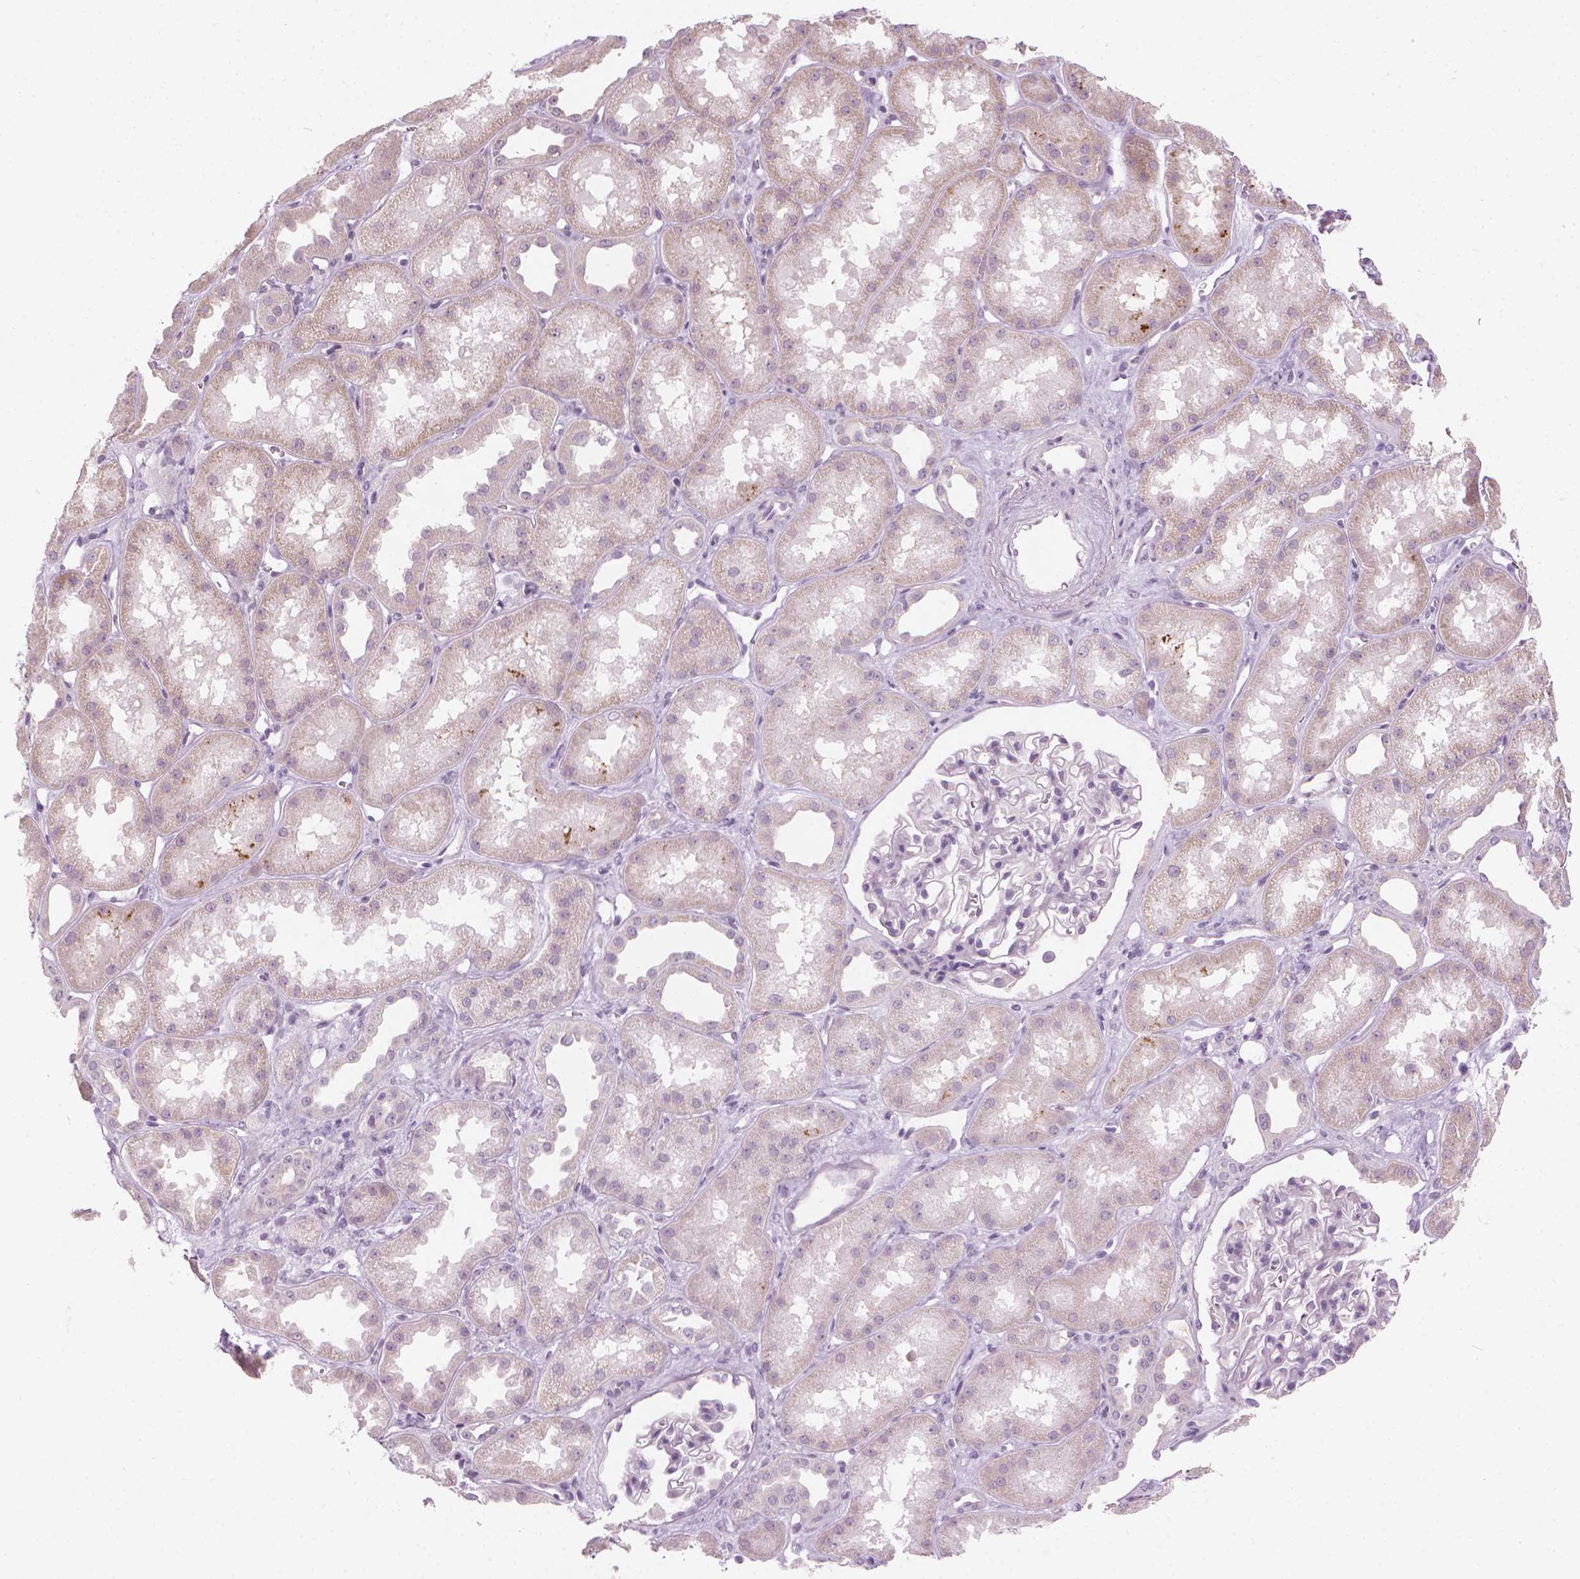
{"staining": {"intensity": "negative", "quantity": "none", "location": "none"}, "tissue": "kidney", "cell_type": "Cells in glomeruli", "image_type": "normal", "snomed": [{"axis": "morphology", "description": "Normal tissue, NOS"}, {"axis": "topography", "description": "Kidney"}], "caption": "Cells in glomeruli show no significant staining in unremarkable kidney.", "gene": "CFAP126", "patient": {"sex": "male", "age": 61}}